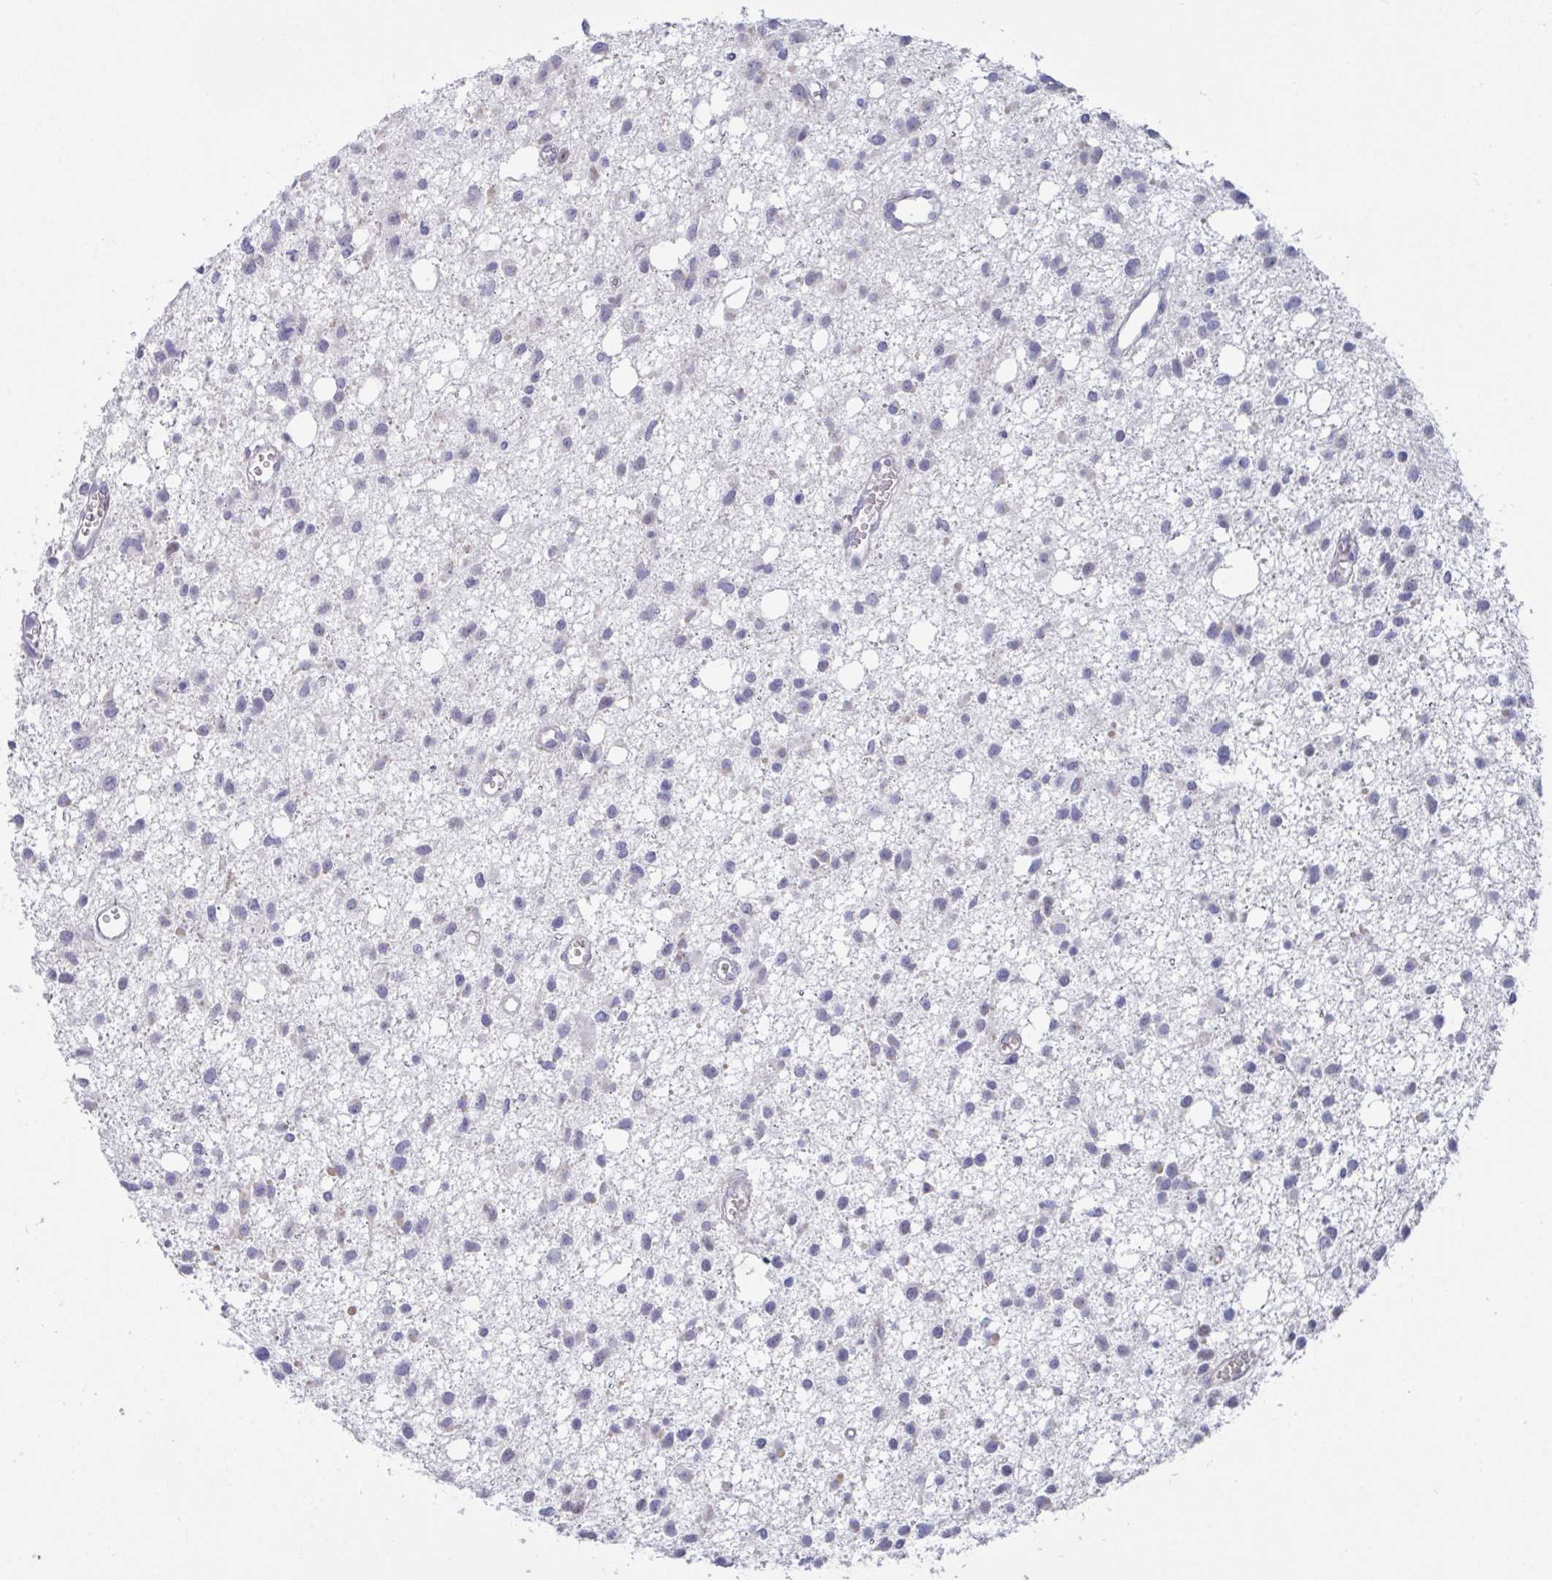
{"staining": {"intensity": "negative", "quantity": "none", "location": "none"}, "tissue": "glioma", "cell_type": "Tumor cells", "image_type": "cancer", "snomed": [{"axis": "morphology", "description": "Glioma, malignant, High grade"}, {"axis": "topography", "description": "Brain"}], "caption": "A high-resolution histopathology image shows immunohistochemistry (IHC) staining of malignant glioma (high-grade), which shows no significant staining in tumor cells.", "gene": "MYC", "patient": {"sex": "male", "age": 23}}